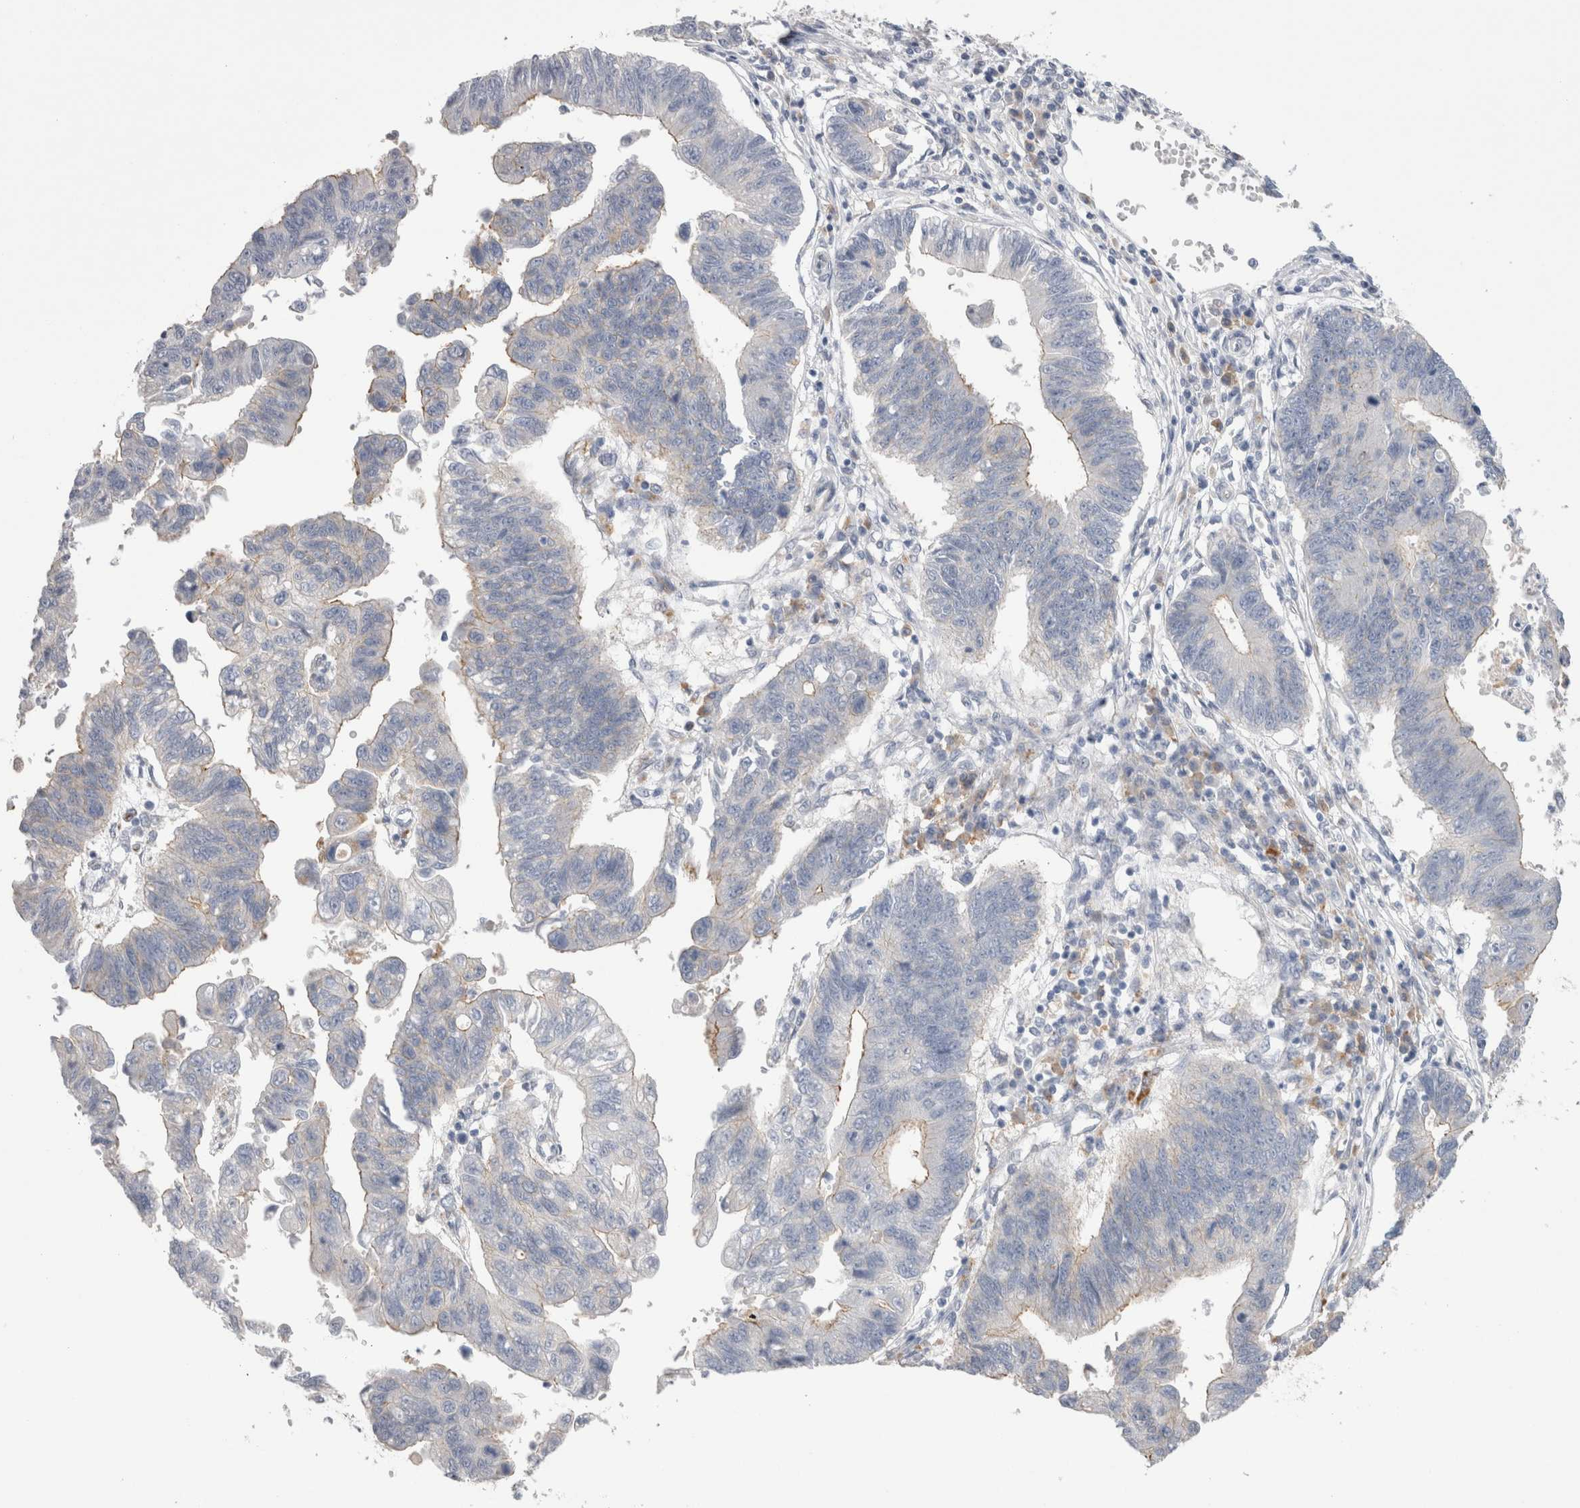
{"staining": {"intensity": "weak", "quantity": "<25%", "location": "cytoplasmic/membranous"}, "tissue": "stomach cancer", "cell_type": "Tumor cells", "image_type": "cancer", "snomed": [{"axis": "morphology", "description": "Adenocarcinoma, NOS"}, {"axis": "topography", "description": "Stomach"}], "caption": "IHC of stomach cancer exhibits no expression in tumor cells.", "gene": "EPDR1", "patient": {"sex": "male", "age": 59}}